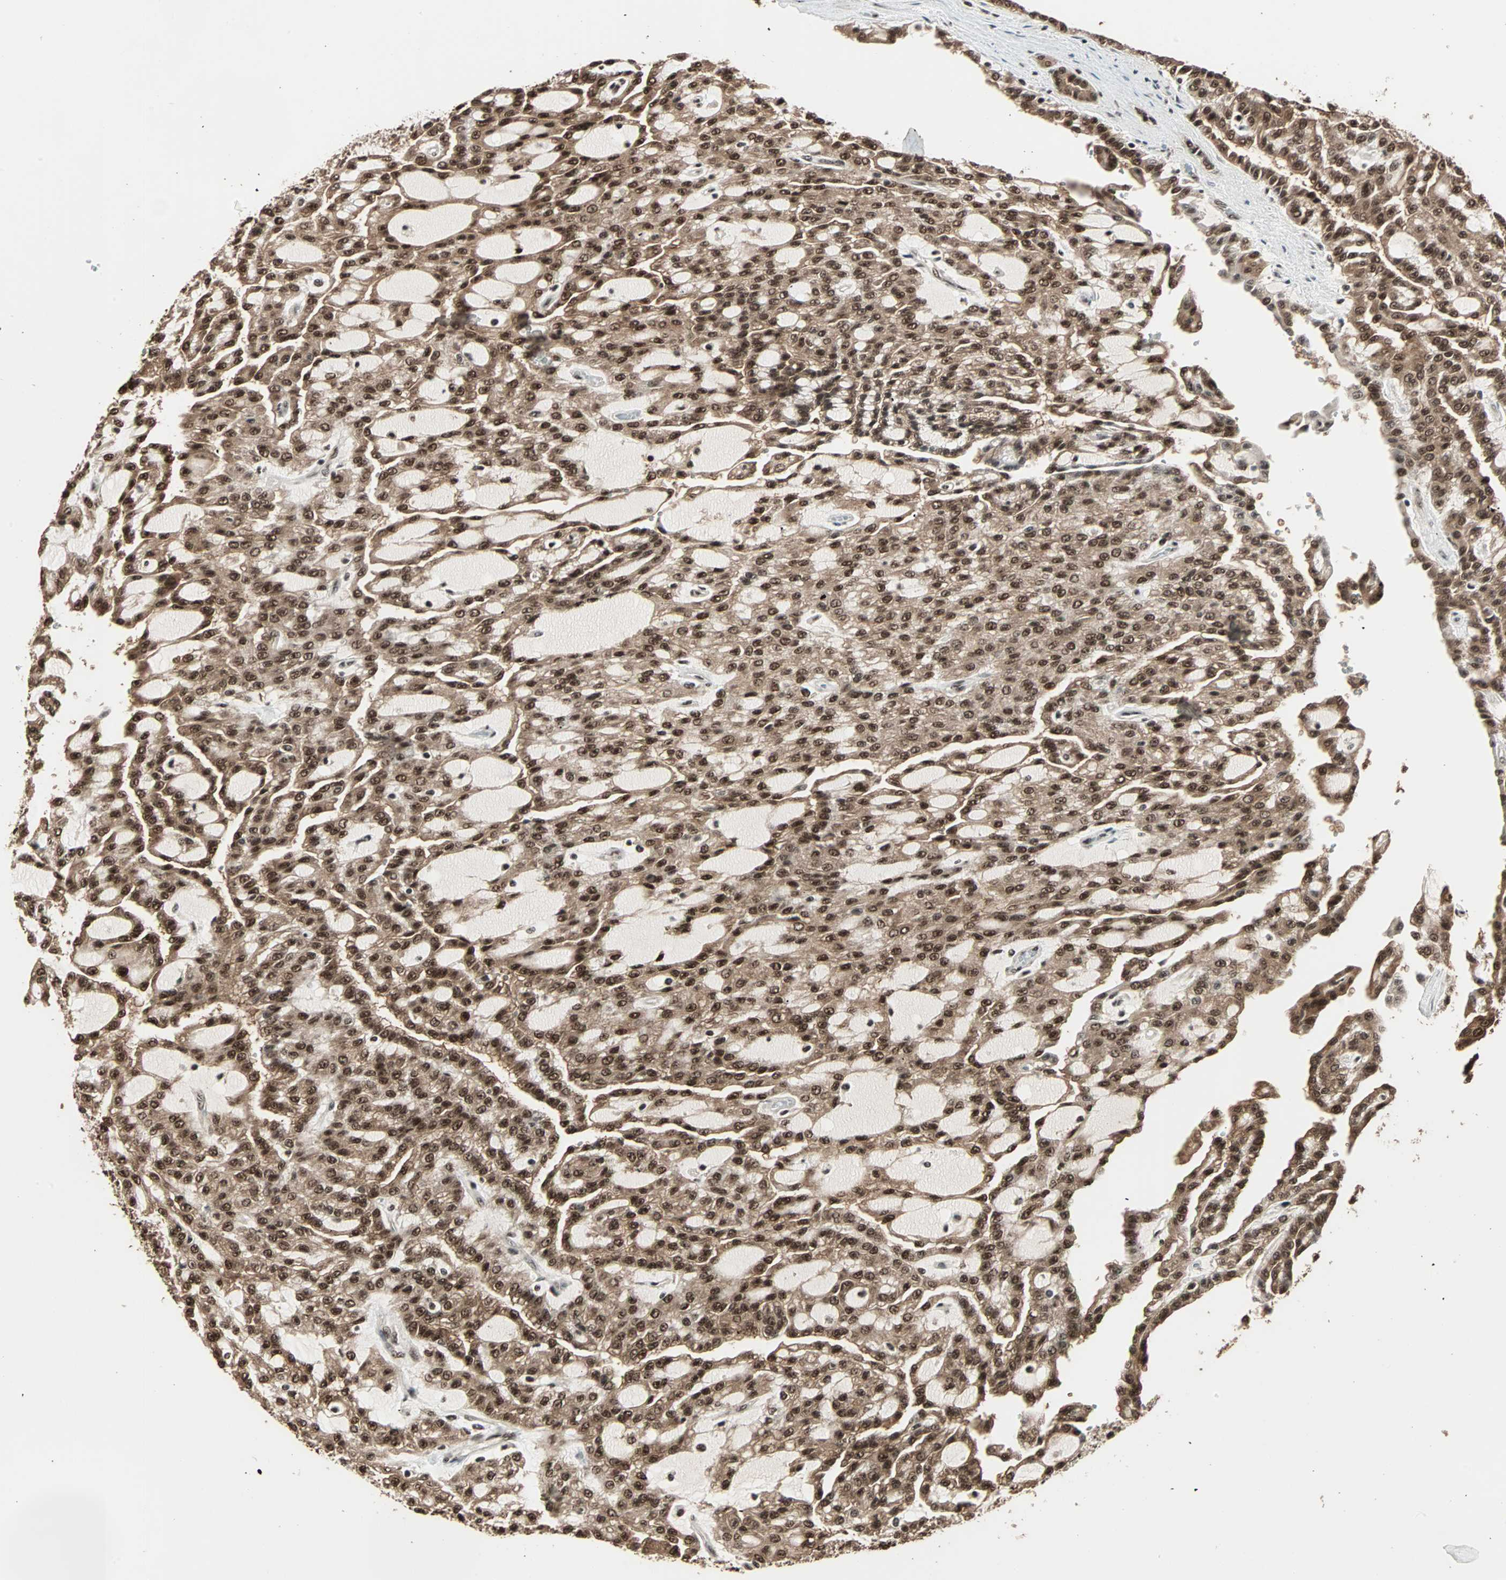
{"staining": {"intensity": "strong", "quantity": ">75%", "location": "cytoplasmic/membranous,nuclear"}, "tissue": "renal cancer", "cell_type": "Tumor cells", "image_type": "cancer", "snomed": [{"axis": "morphology", "description": "Adenocarcinoma, NOS"}, {"axis": "topography", "description": "Kidney"}], "caption": "Immunohistochemistry (IHC) photomicrograph of neoplastic tissue: renal cancer (adenocarcinoma) stained using IHC reveals high levels of strong protein expression localized specifically in the cytoplasmic/membranous and nuclear of tumor cells, appearing as a cytoplasmic/membranous and nuclear brown color.", "gene": "ZNF44", "patient": {"sex": "male", "age": 63}}